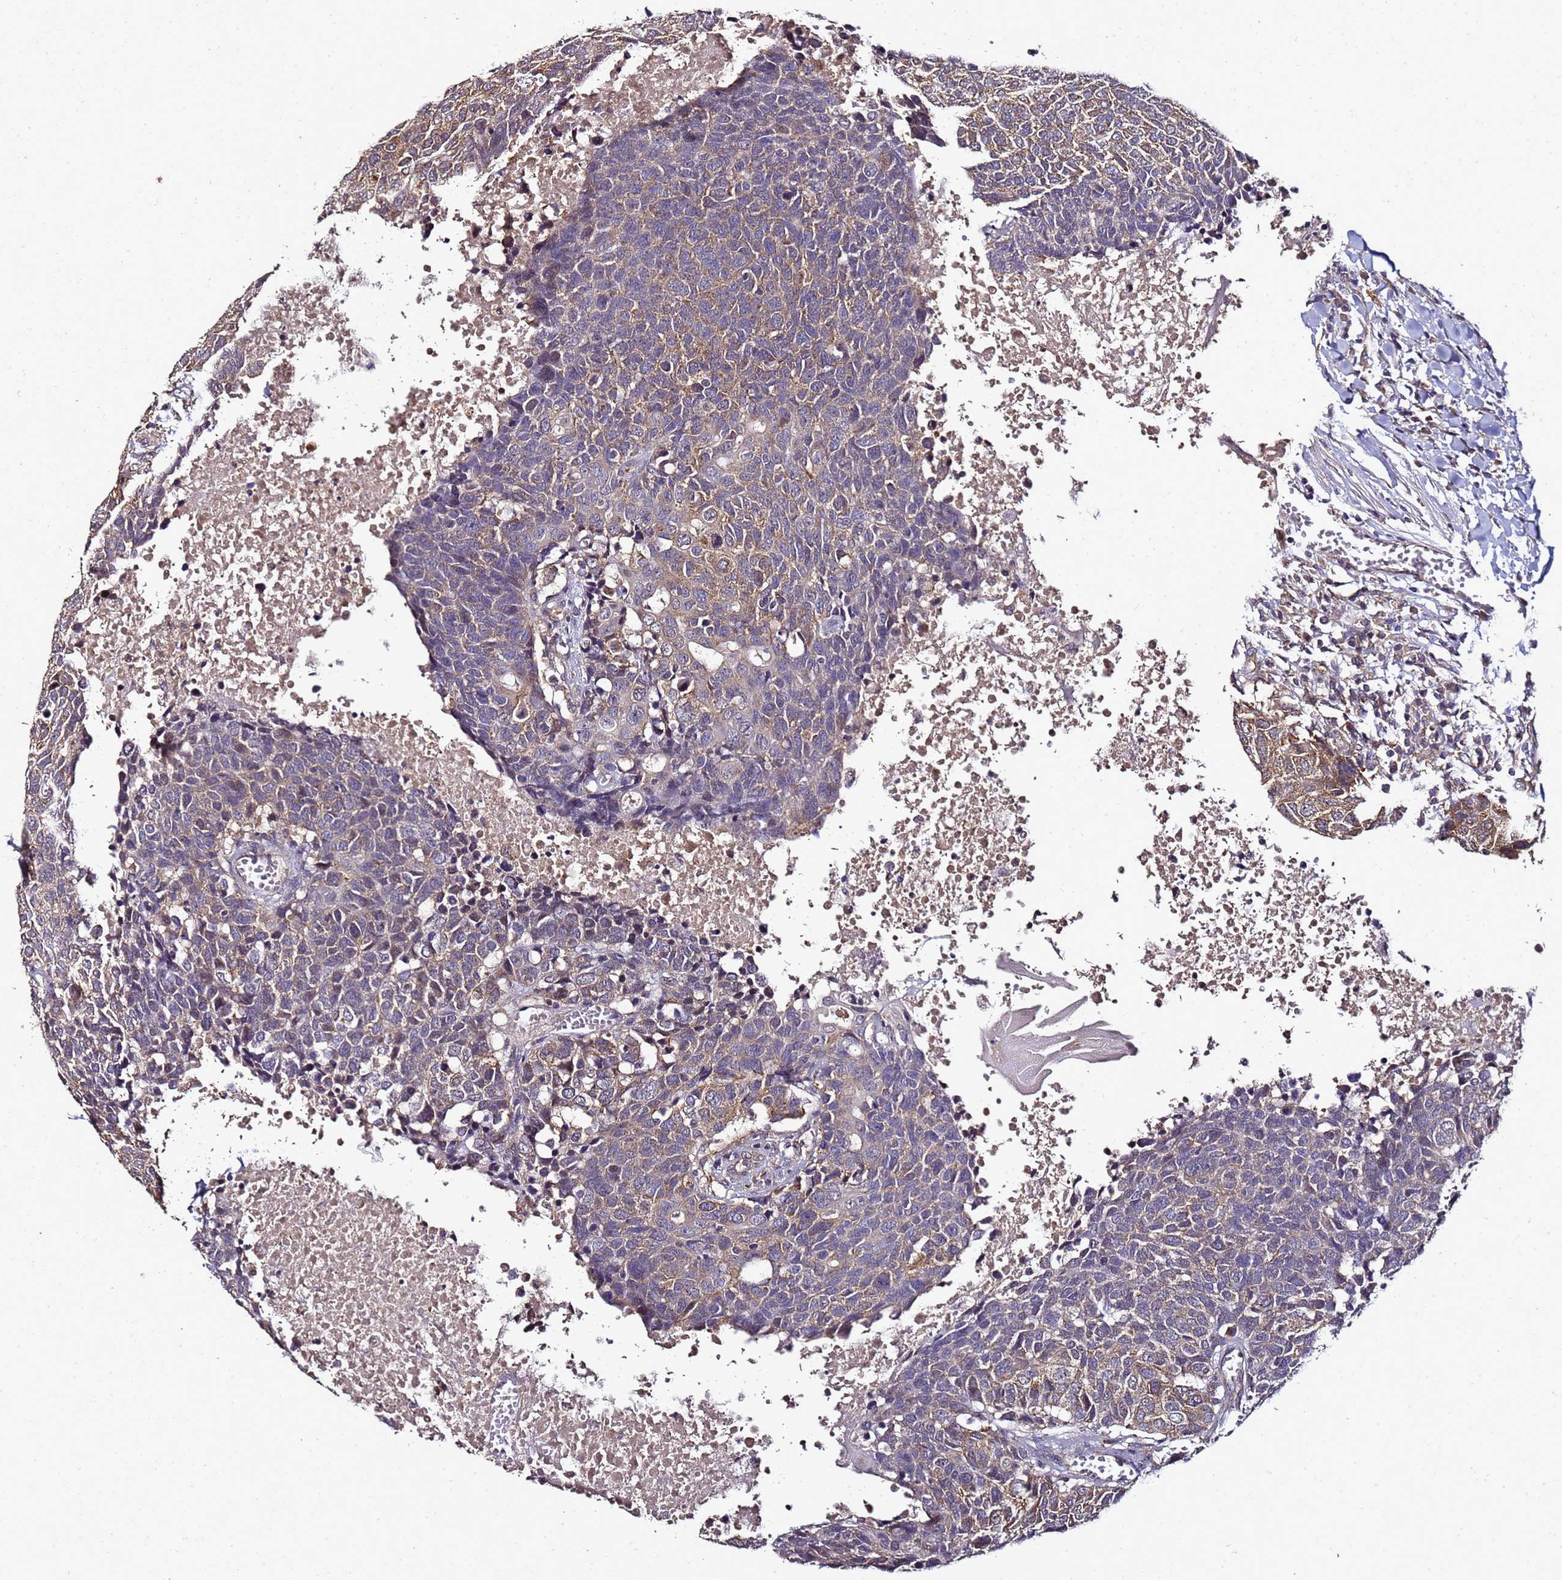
{"staining": {"intensity": "moderate", "quantity": "25%-75%", "location": "cytoplasmic/membranous"}, "tissue": "head and neck cancer", "cell_type": "Tumor cells", "image_type": "cancer", "snomed": [{"axis": "morphology", "description": "Squamous cell carcinoma, NOS"}, {"axis": "topography", "description": "Head-Neck"}], "caption": "Tumor cells display moderate cytoplasmic/membranous positivity in about 25%-75% of cells in head and neck cancer (squamous cell carcinoma). The staining was performed using DAB, with brown indicating positive protein expression. Nuclei are stained blue with hematoxylin.", "gene": "ANKRD17", "patient": {"sex": "male", "age": 66}}